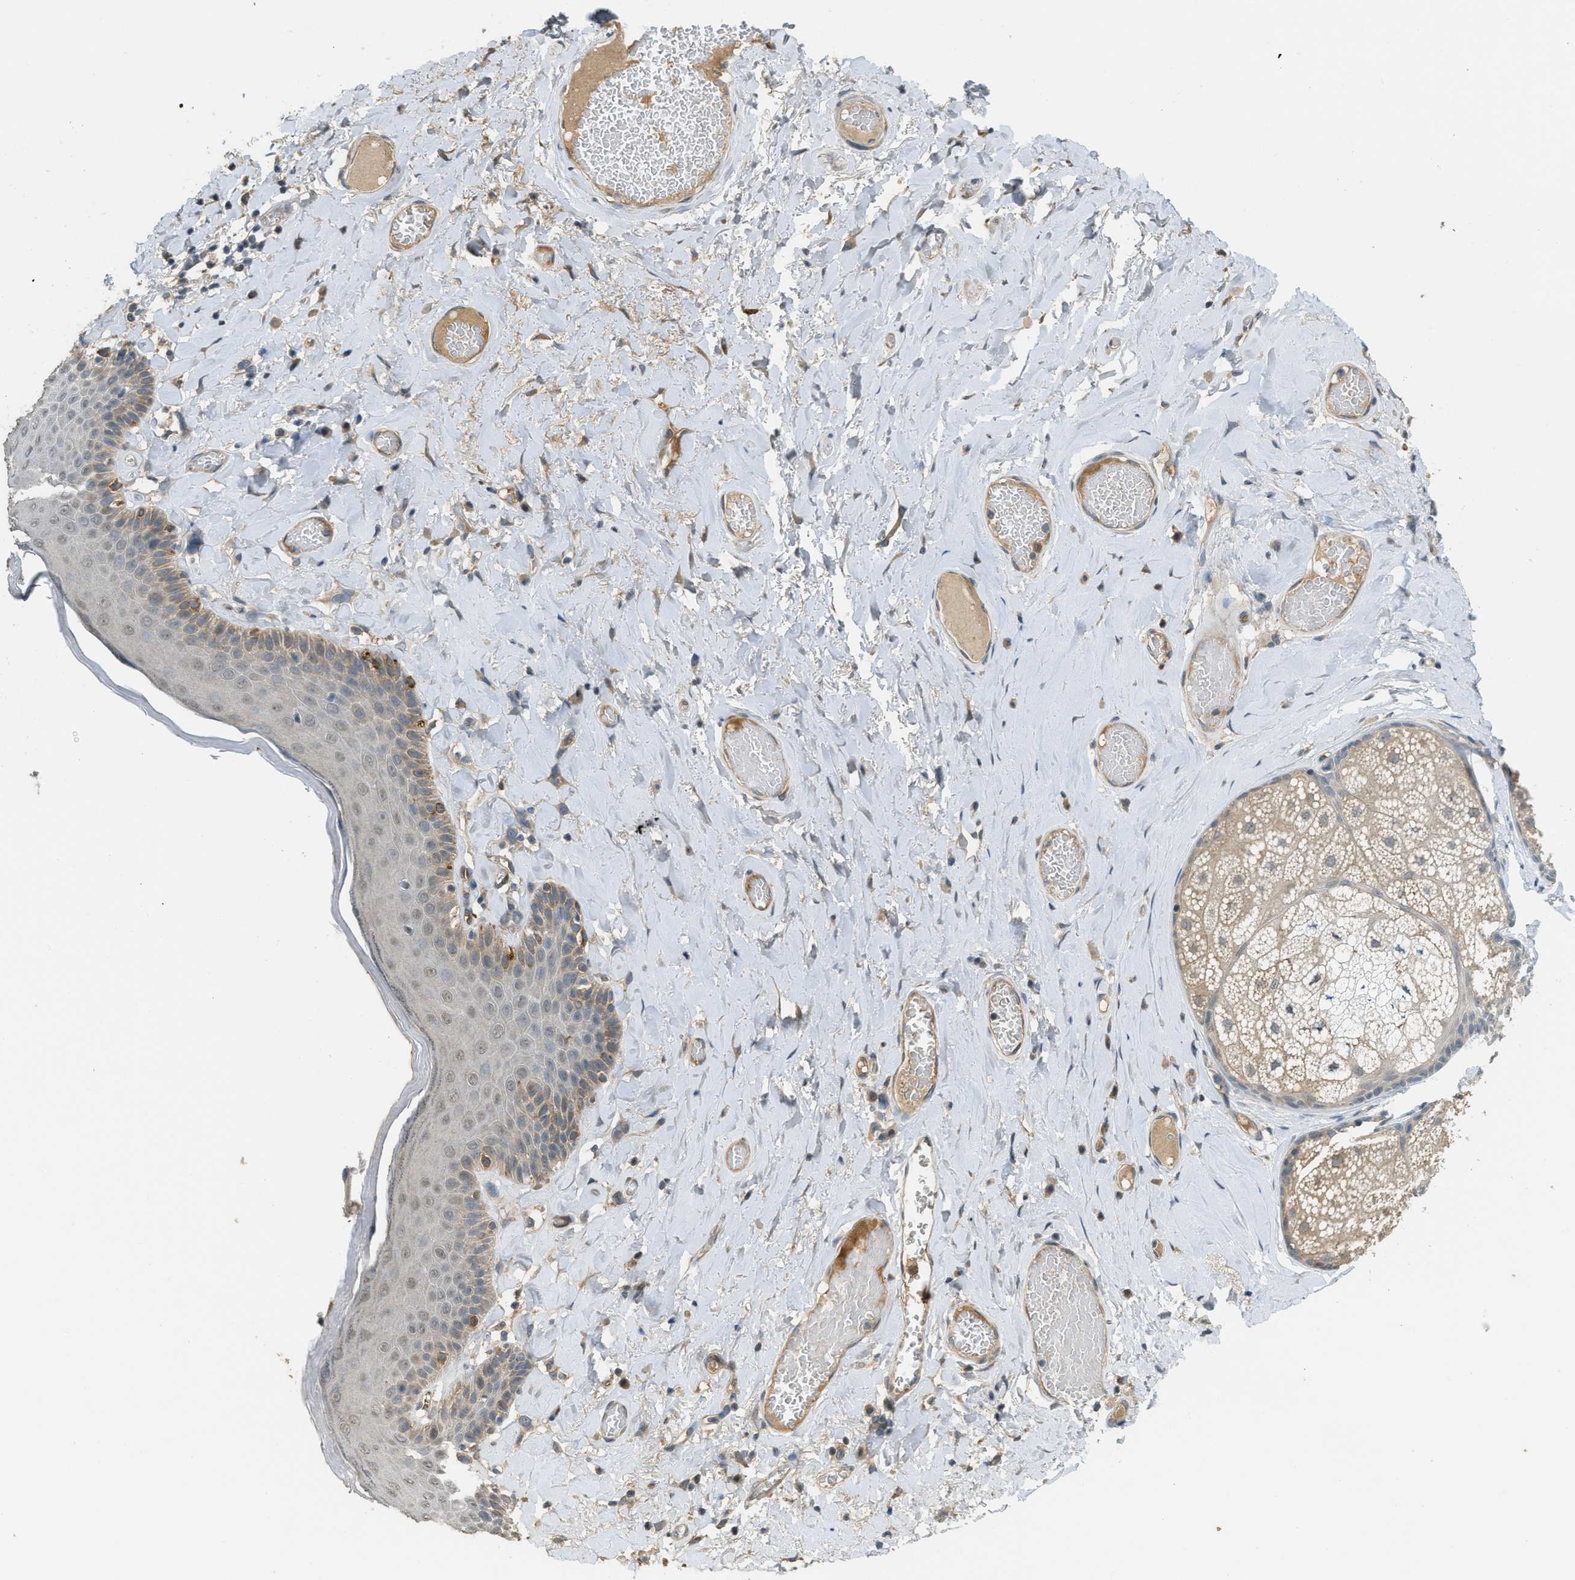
{"staining": {"intensity": "moderate", "quantity": "<25%", "location": "cytoplasmic/membranous"}, "tissue": "skin", "cell_type": "Epidermal cells", "image_type": "normal", "snomed": [{"axis": "morphology", "description": "Normal tissue, NOS"}, {"axis": "topography", "description": "Anal"}], "caption": "Moderate cytoplasmic/membranous staining for a protein is identified in approximately <25% of epidermal cells of unremarkable skin using immunohistochemistry (IHC).", "gene": "IGF2BP2", "patient": {"sex": "male", "age": 69}}